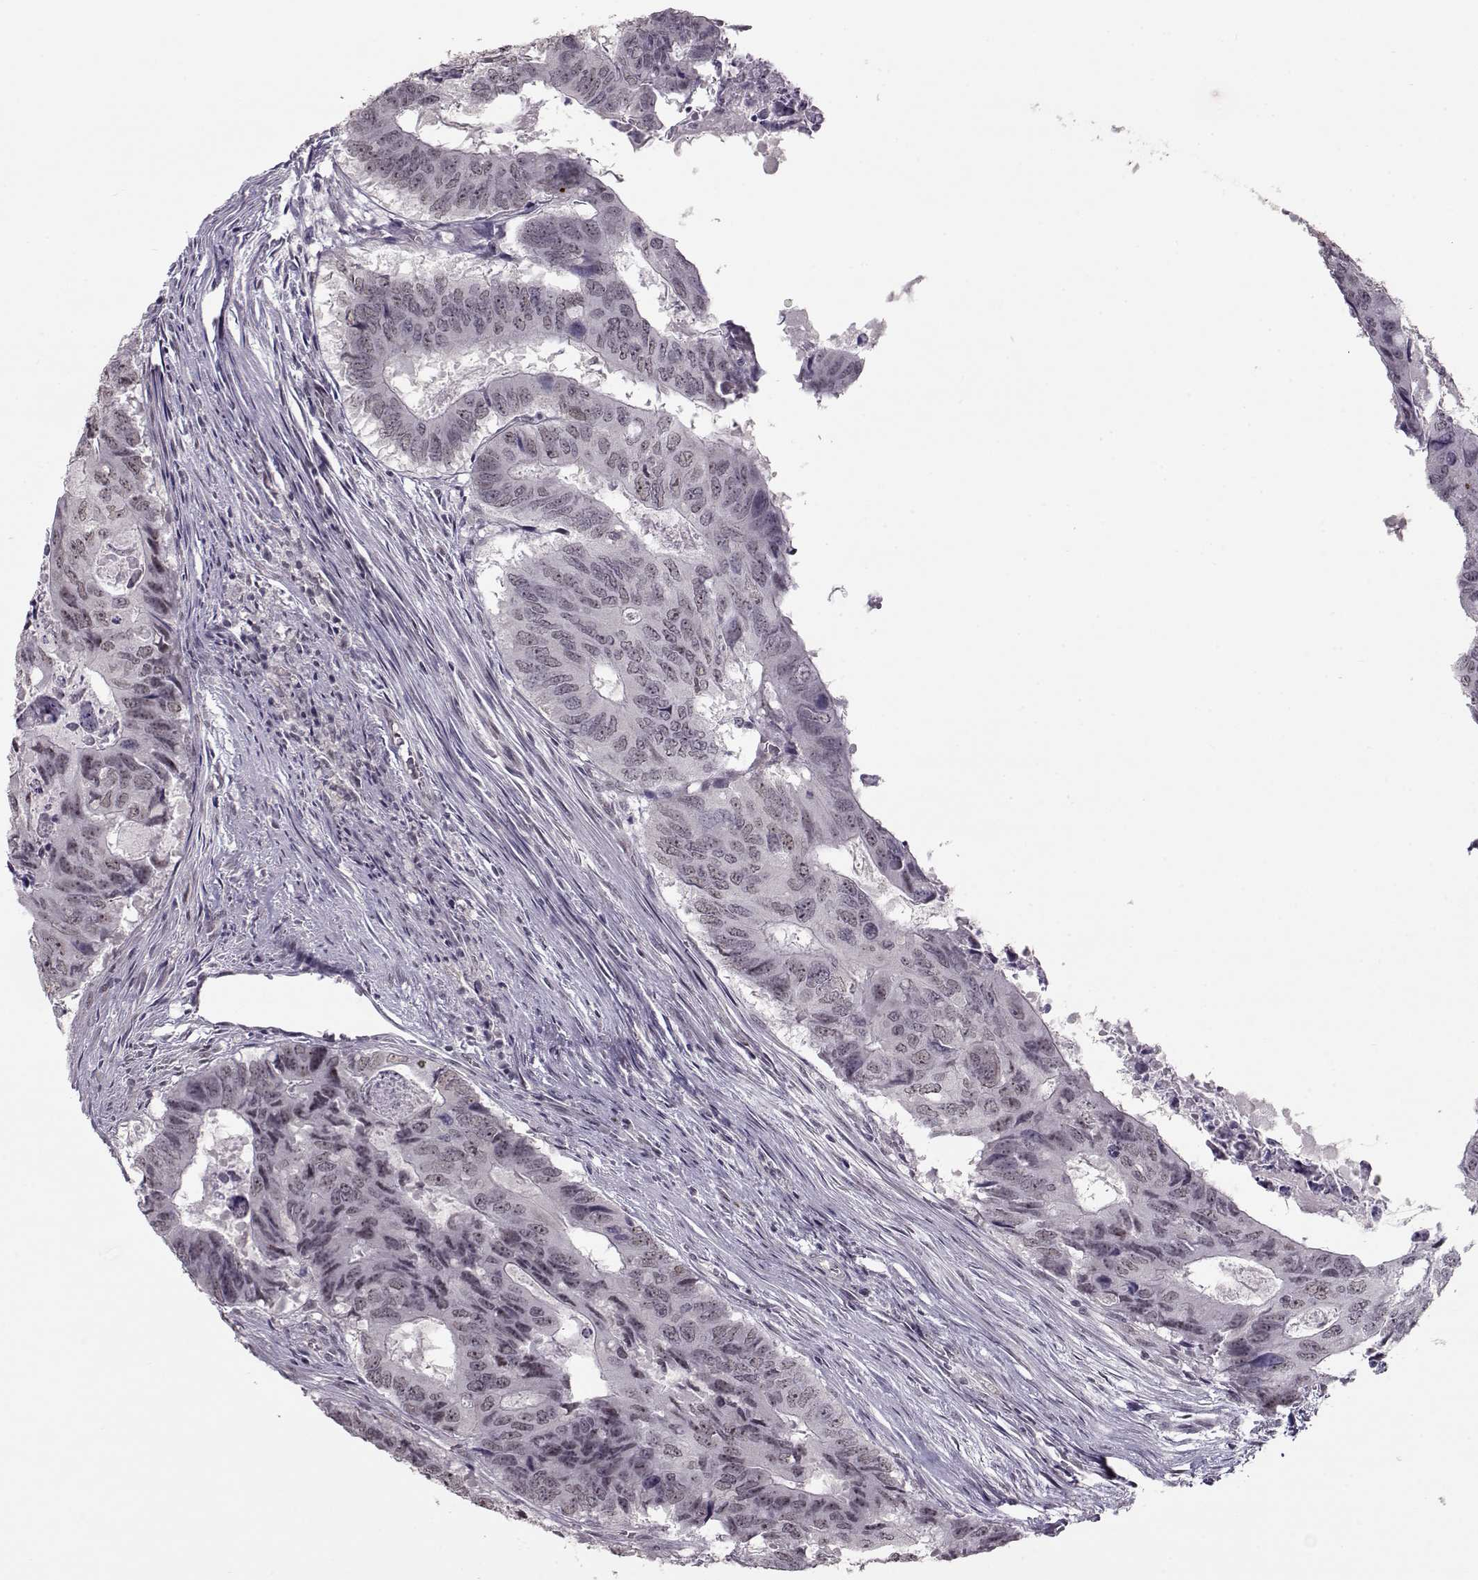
{"staining": {"intensity": "negative", "quantity": "none", "location": "none"}, "tissue": "colorectal cancer", "cell_type": "Tumor cells", "image_type": "cancer", "snomed": [{"axis": "morphology", "description": "Adenocarcinoma, NOS"}, {"axis": "topography", "description": "Colon"}], "caption": "Photomicrograph shows no significant protein staining in tumor cells of colorectal adenocarcinoma. (DAB (3,3'-diaminobenzidine) IHC with hematoxylin counter stain).", "gene": "PCP4", "patient": {"sex": "male", "age": 79}}